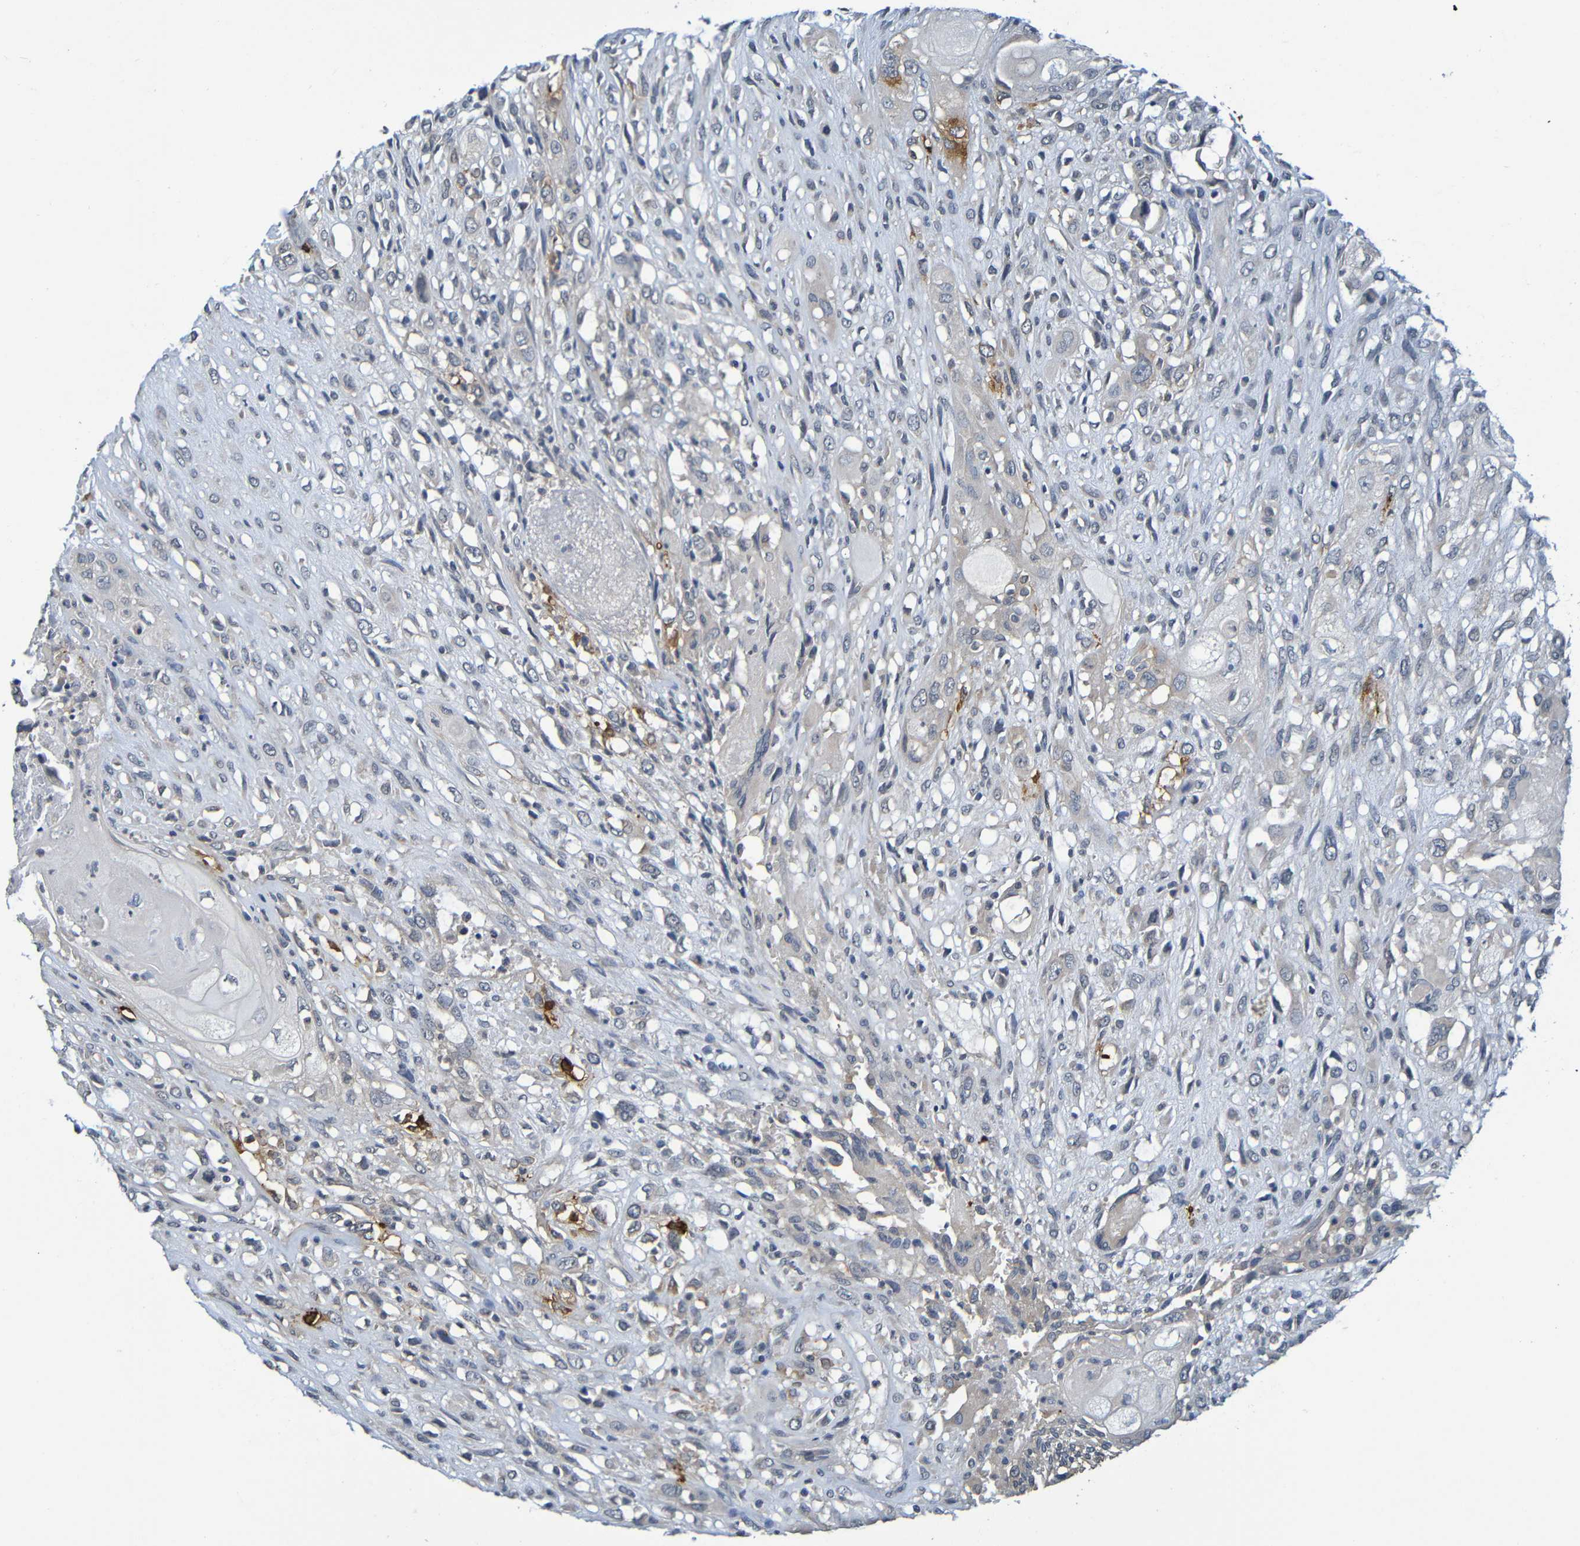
{"staining": {"intensity": "negative", "quantity": "none", "location": "none"}, "tissue": "head and neck cancer", "cell_type": "Tumor cells", "image_type": "cancer", "snomed": [{"axis": "morphology", "description": "Necrosis, NOS"}, {"axis": "morphology", "description": "Neoplasm, malignant, NOS"}, {"axis": "topography", "description": "Salivary gland"}, {"axis": "topography", "description": "Head-Neck"}], "caption": "IHC histopathology image of human neoplasm (malignant) (head and neck) stained for a protein (brown), which demonstrates no staining in tumor cells.", "gene": "C3AR1", "patient": {"sex": "male", "age": 43}}